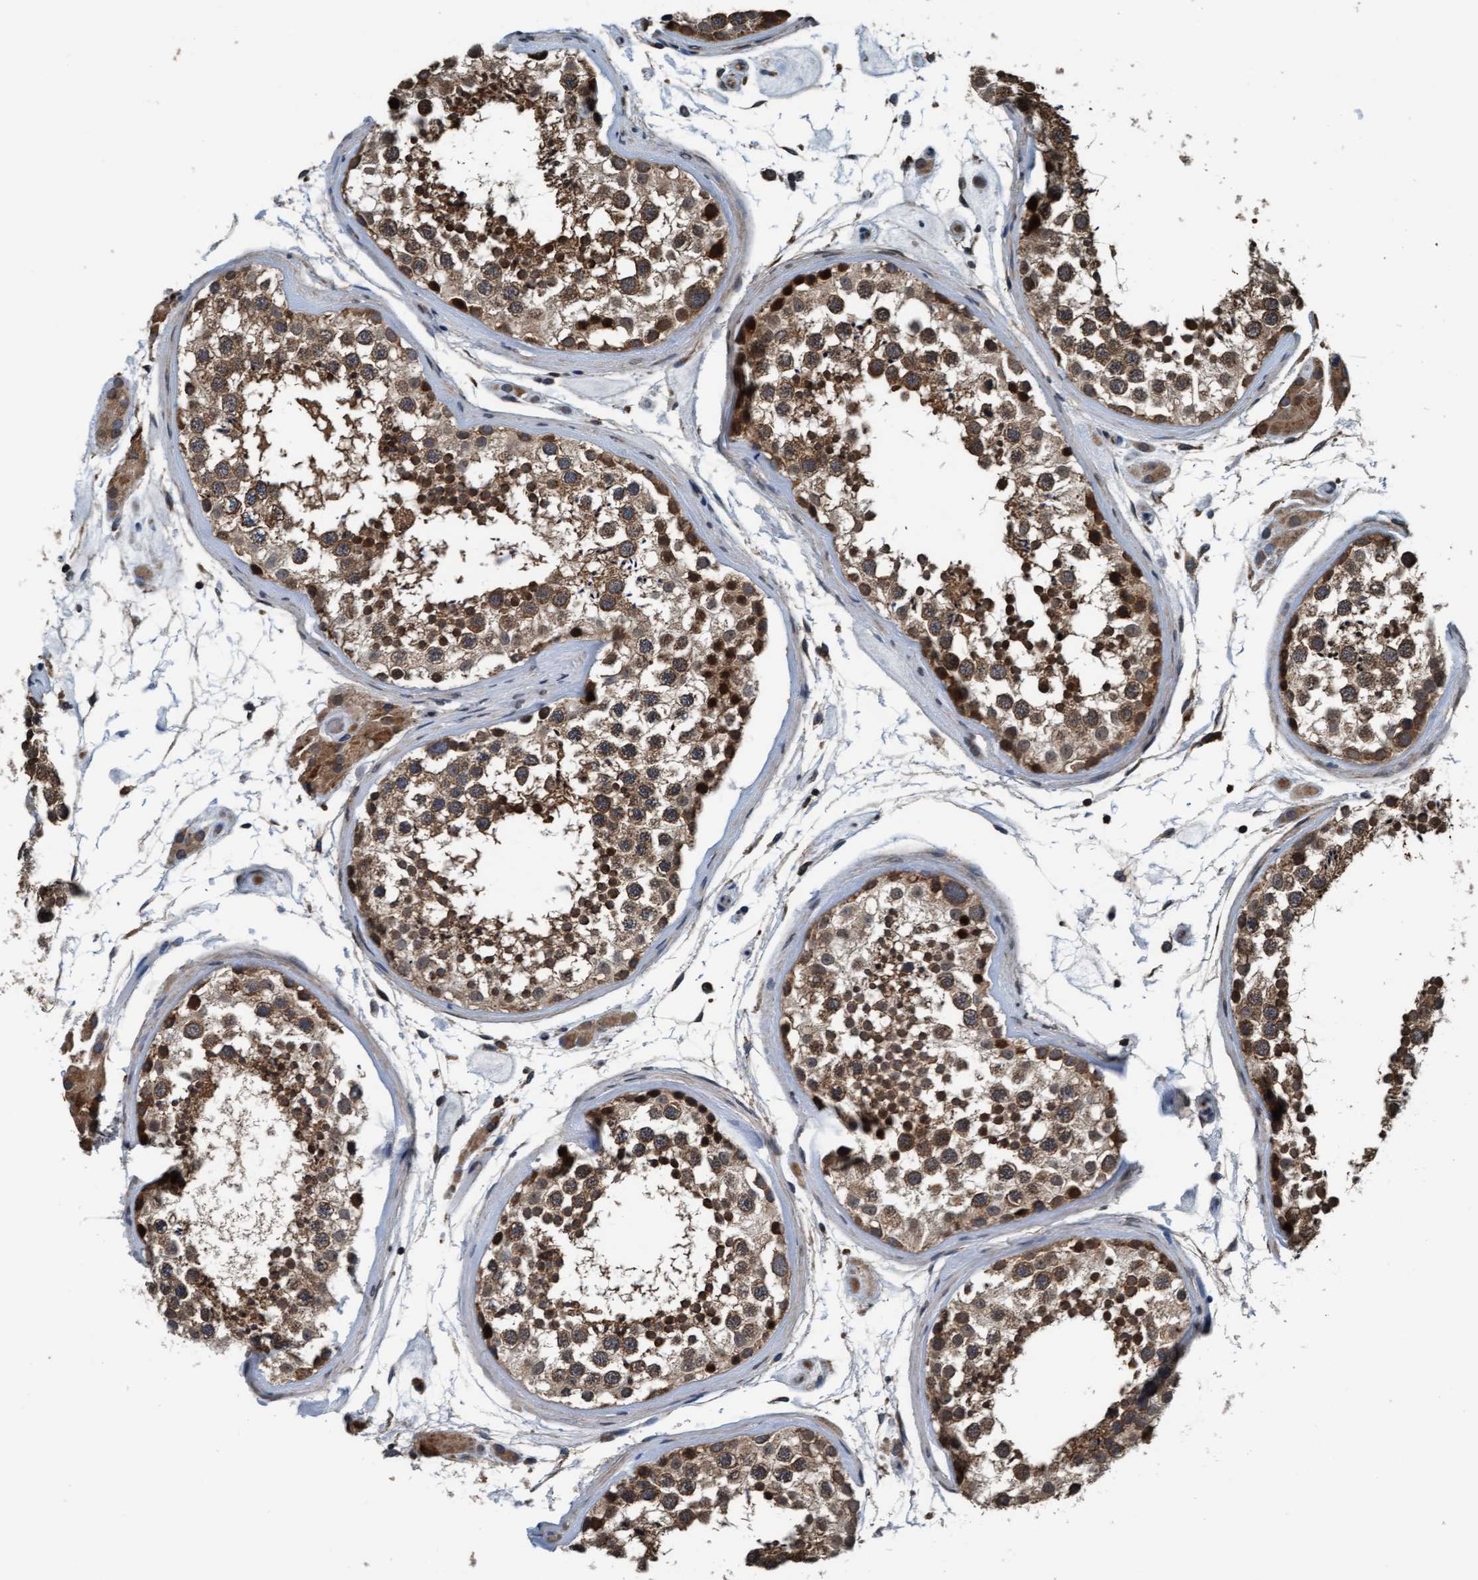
{"staining": {"intensity": "moderate", "quantity": ">75%", "location": "cytoplasmic/membranous,nuclear"}, "tissue": "testis", "cell_type": "Cells in seminiferous ducts", "image_type": "normal", "snomed": [{"axis": "morphology", "description": "Normal tissue, NOS"}, {"axis": "topography", "description": "Testis"}], "caption": "Immunohistochemistry histopathology image of benign testis: human testis stained using immunohistochemistry (IHC) shows medium levels of moderate protein expression localized specifically in the cytoplasmic/membranous,nuclear of cells in seminiferous ducts, appearing as a cytoplasmic/membranous,nuclear brown color.", "gene": "WASF1", "patient": {"sex": "male", "age": 46}}